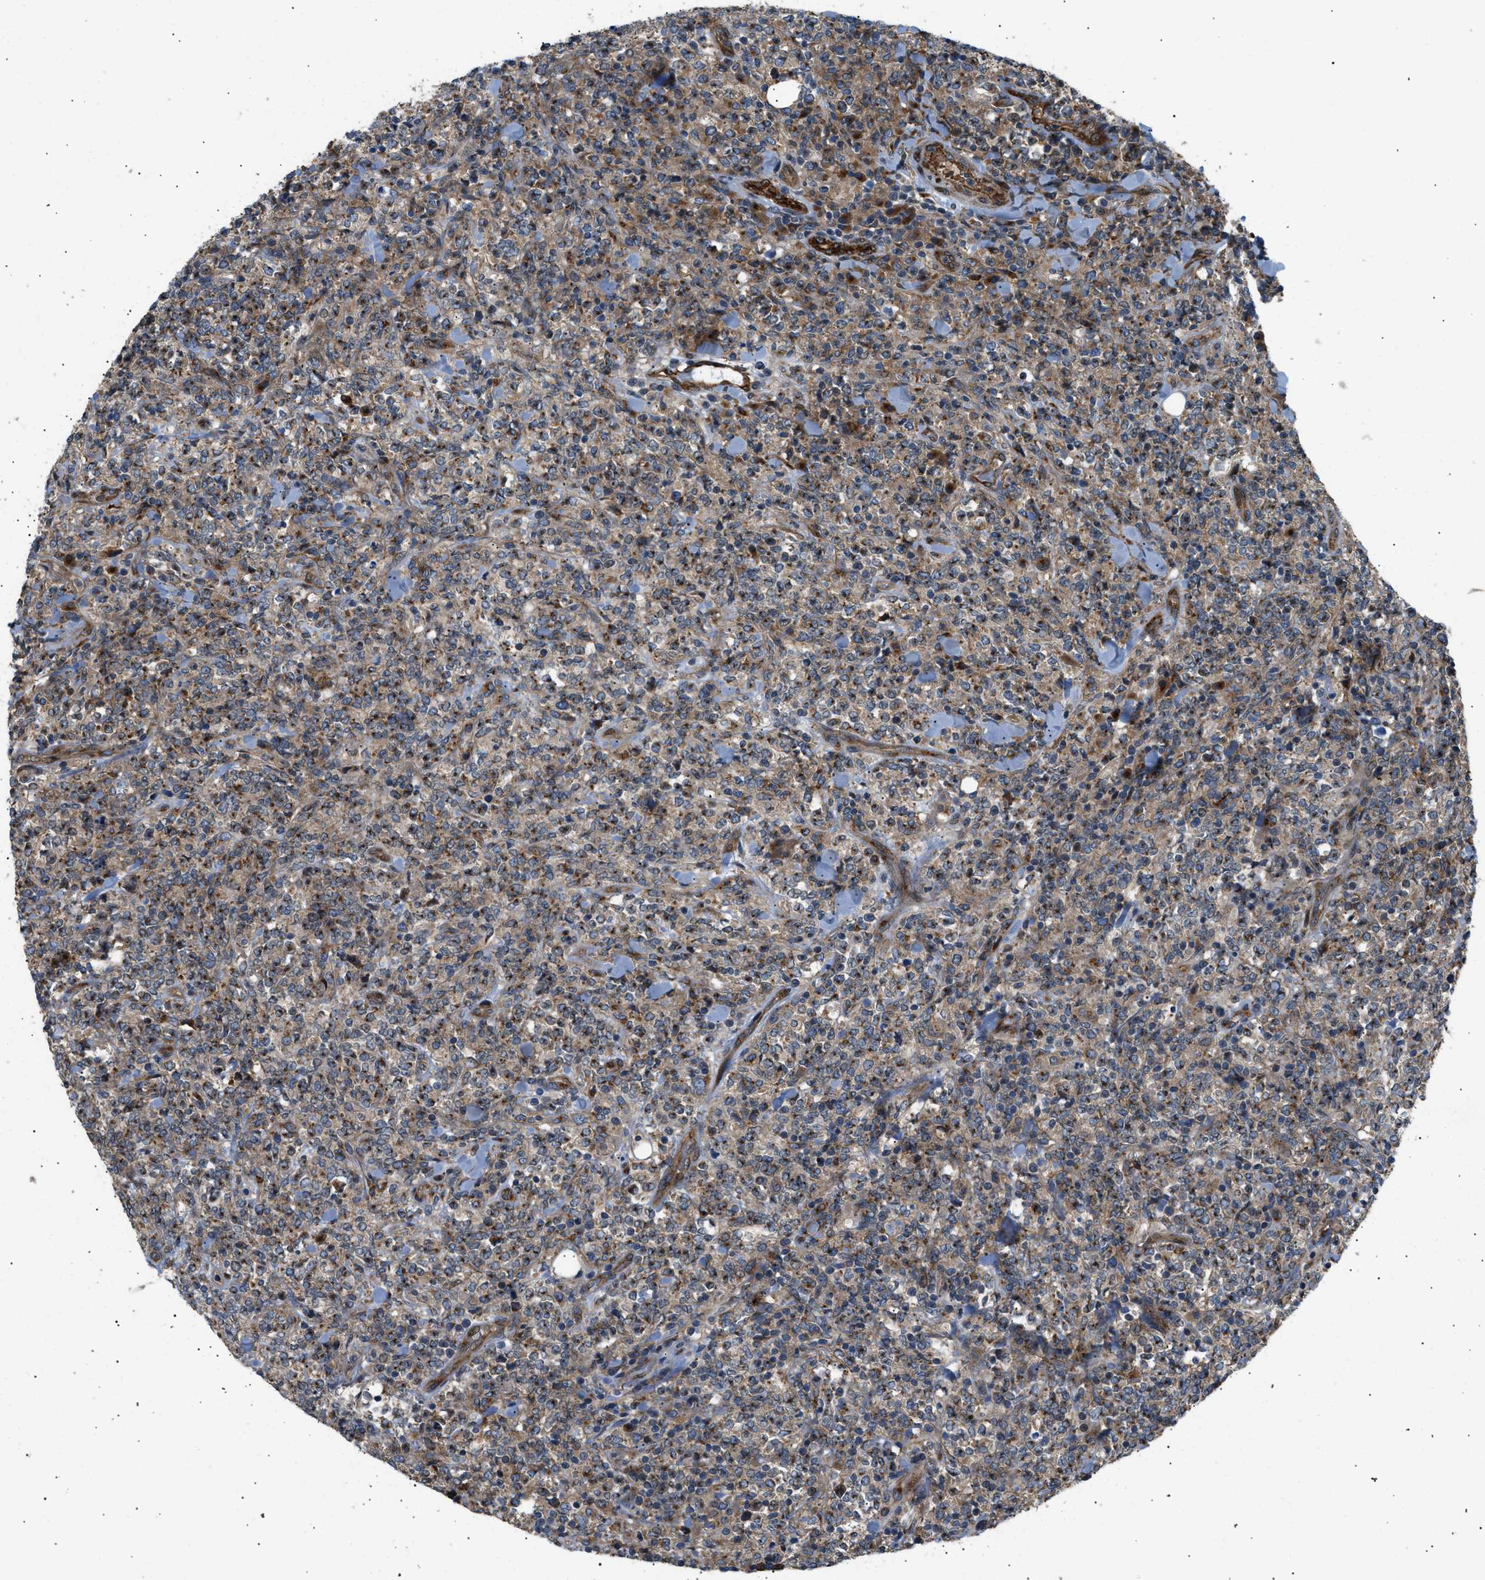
{"staining": {"intensity": "moderate", "quantity": "25%-75%", "location": "cytoplasmic/membranous"}, "tissue": "lymphoma", "cell_type": "Tumor cells", "image_type": "cancer", "snomed": [{"axis": "morphology", "description": "Malignant lymphoma, non-Hodgkin's type, High grade"}, {"axis": "topography", "description": "Soft tissue"}], "caption": "This is a histology image of immunohistochemistry (IHC) staining of lymphoma, which shows moderate staining in the cytoplasmic/membranous of tumor cells.", "gene": "LYSMD3", "patient": {"sex": "male", "age": 18}}